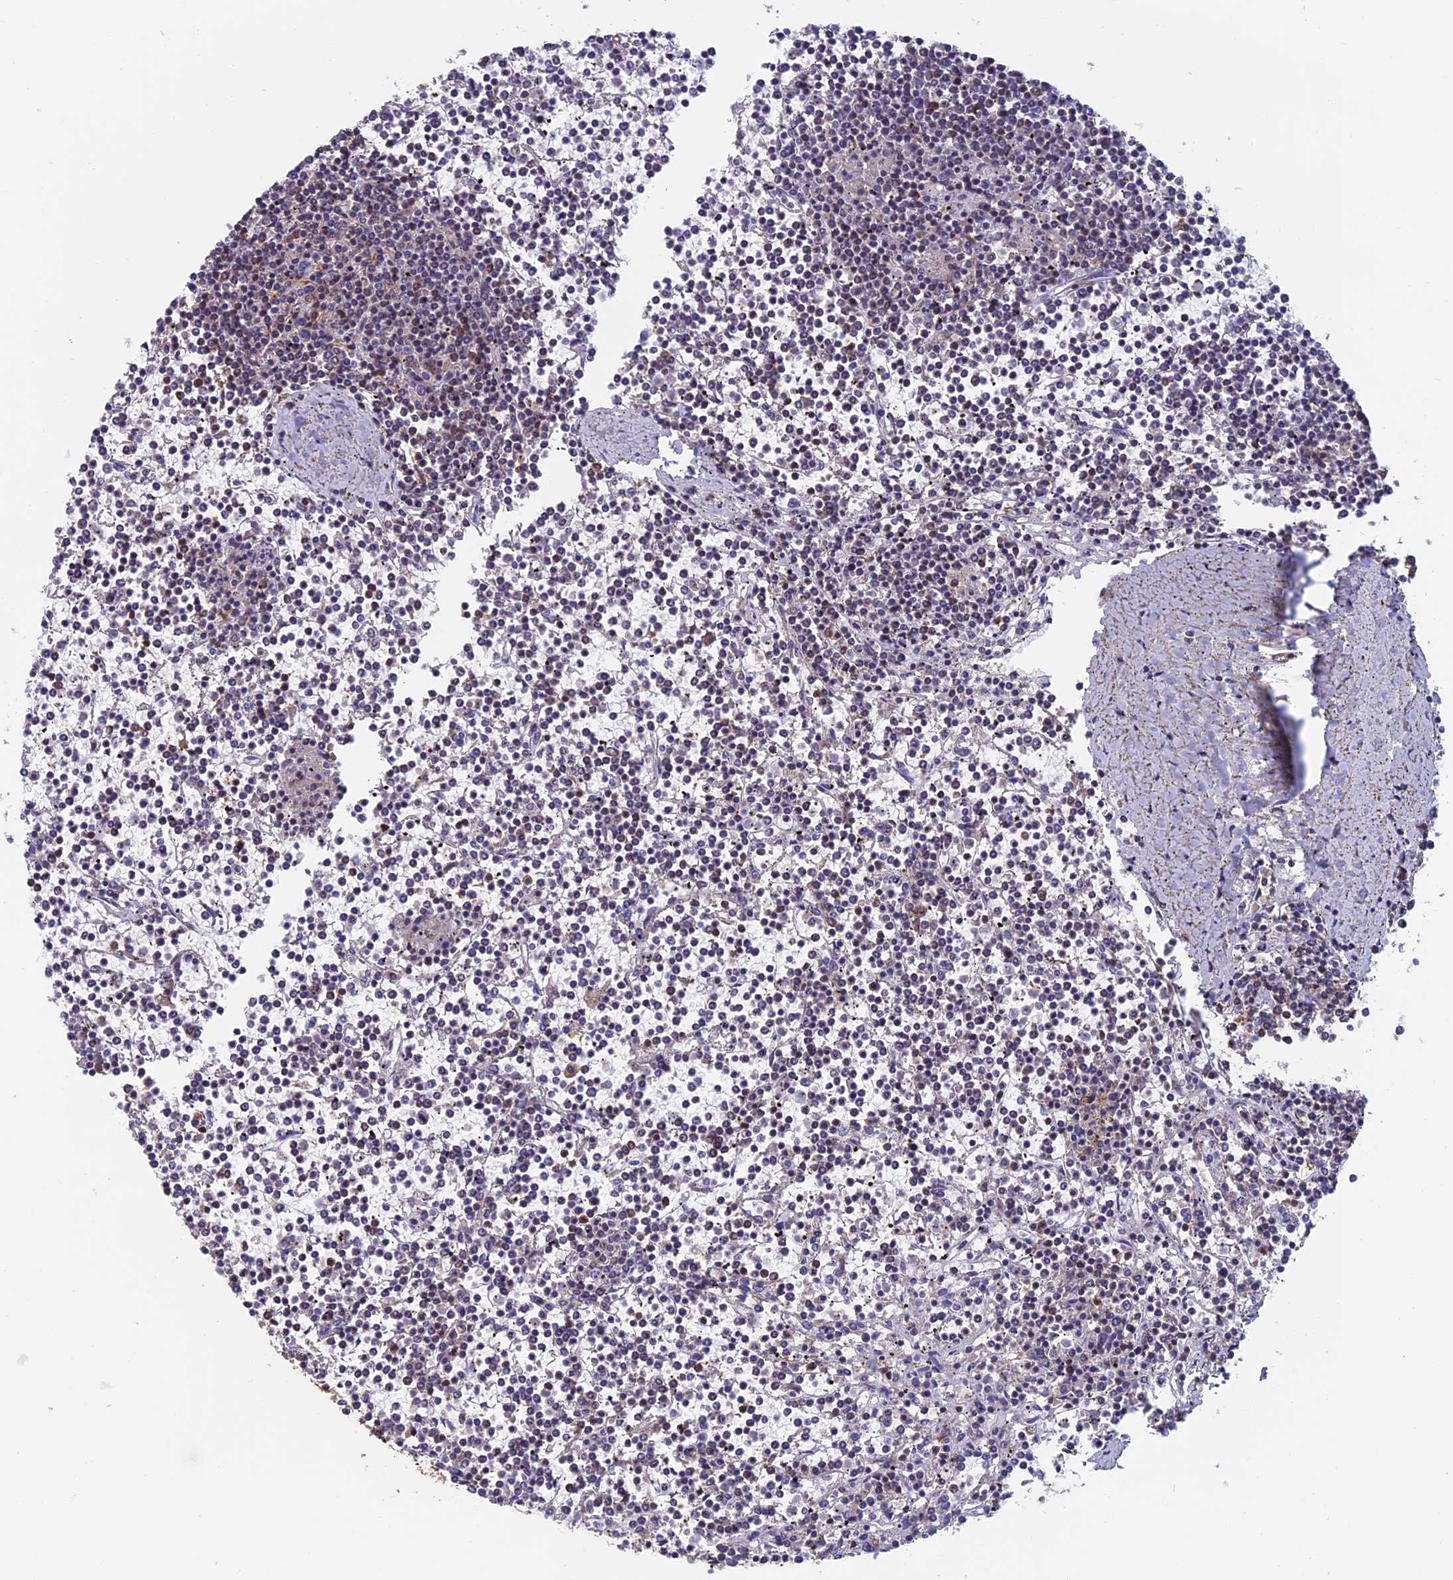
{"staining": {"intensity": "weak", "quantity": "25%-75%", "location": "cytoplasmic/membranous"}, "tissue": "lymphoma", "cell_type": "Tumor cells", "image_type": "cancer", "snomed": [{"axis": "morphology", "description": "Malignant lymphoma, non-Hodgkin's type, Low grade"}, {"axis": "topography", "description": "Spleen"}], "caption": "Human lymphoma stained with a protein marker displays weak staining in tumor cells.", "gene": "HSD17B8", "patient": {"sex": "female", "age": 19}}